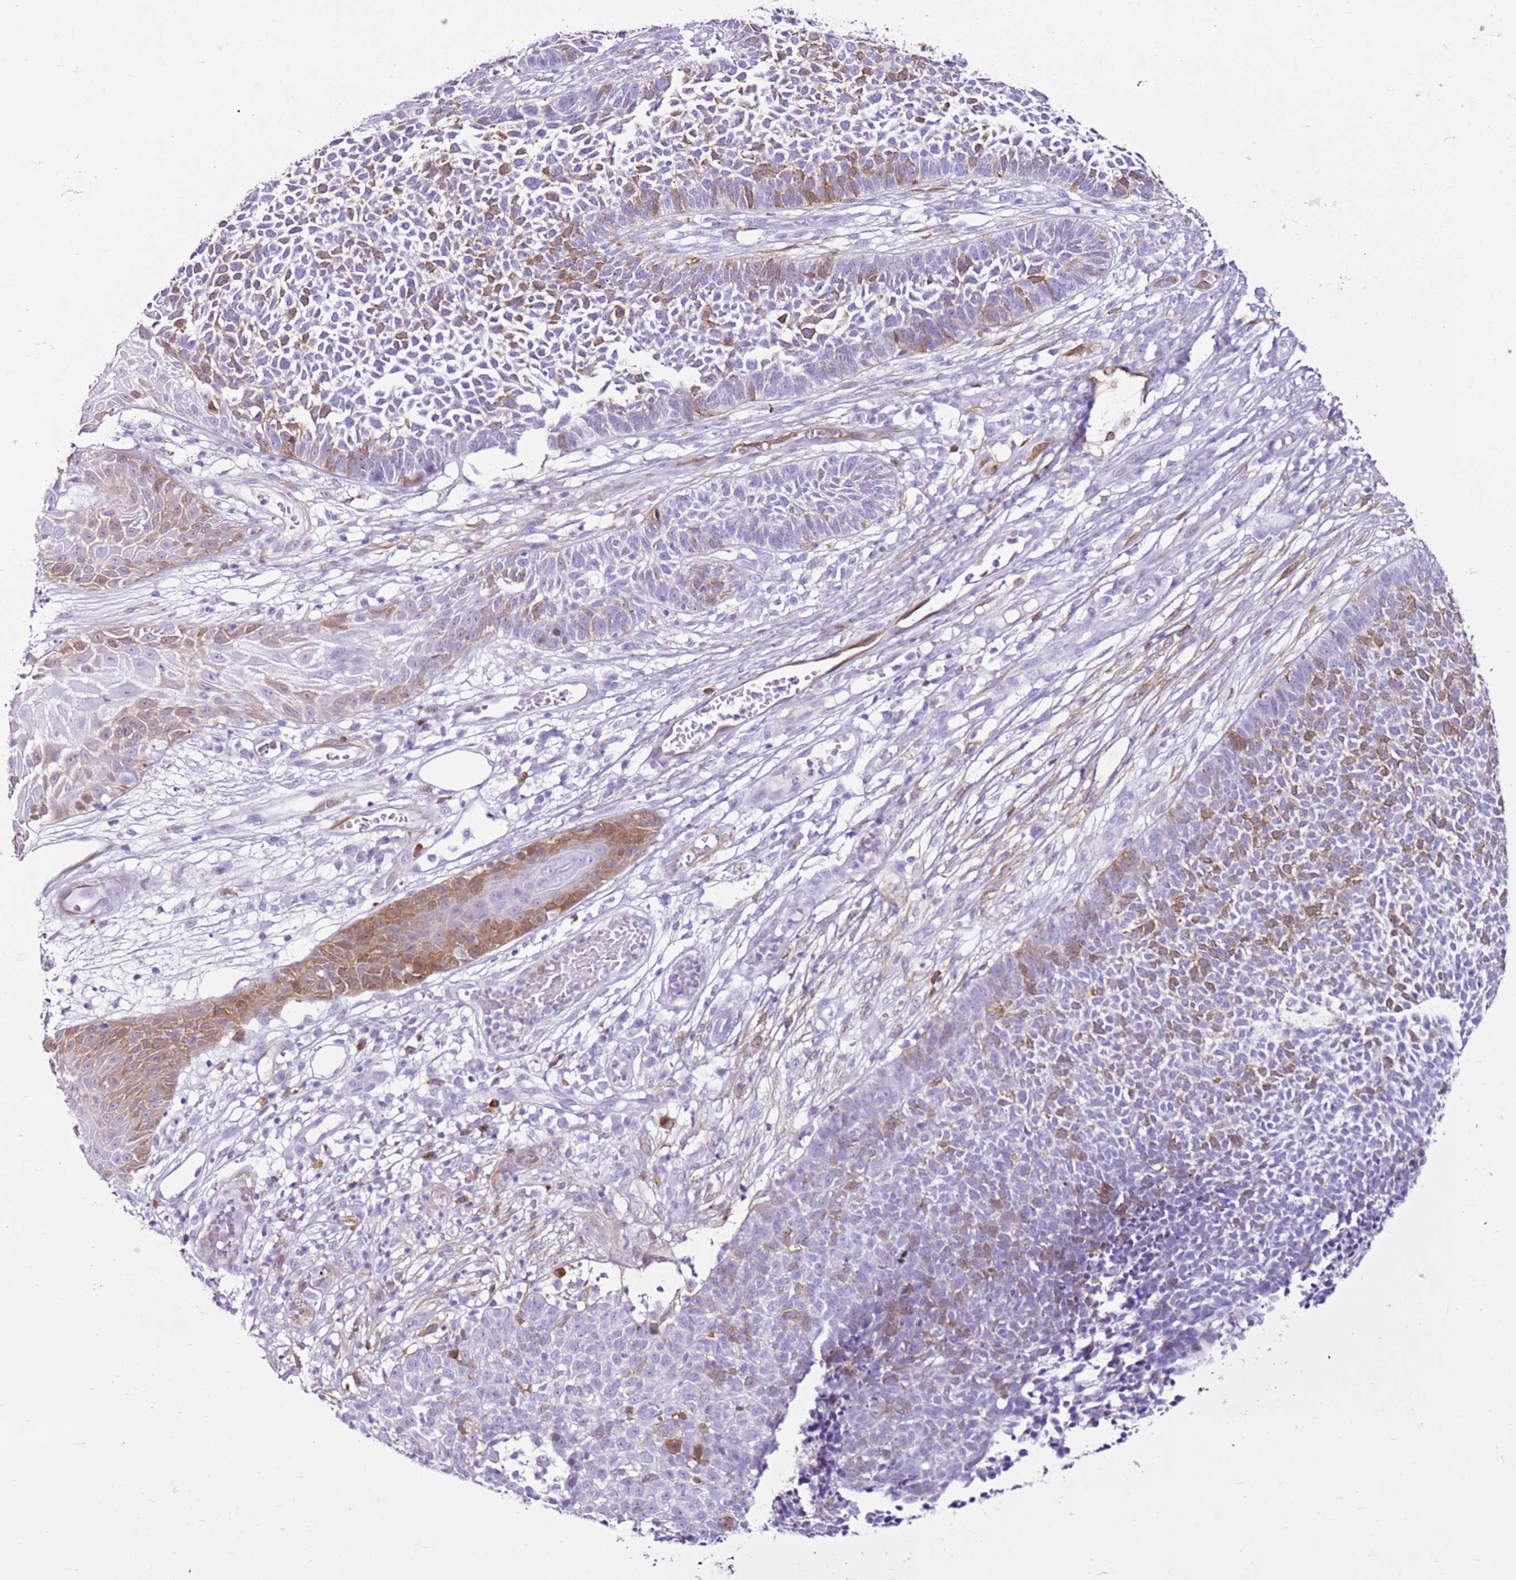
{"staining": {"intensity": "moderate", "quantity": "<25%", "location": "cytoplasmic/membranous"}, "tissue": "skin cancer", "cell_type": "Tumor cells", "image_type": "cancer", "snomed": [{"axis": "morphology", "description": "Basal cell carcinoma"}, {"axis": "topography", "description": "Skin"}], "caption": "Human skin basal cell carcinoma stained with a protein marker shows moderate staining in tumor cells.", "gene": "SPC25", "patient": {"sex": "female", "age": 84}}